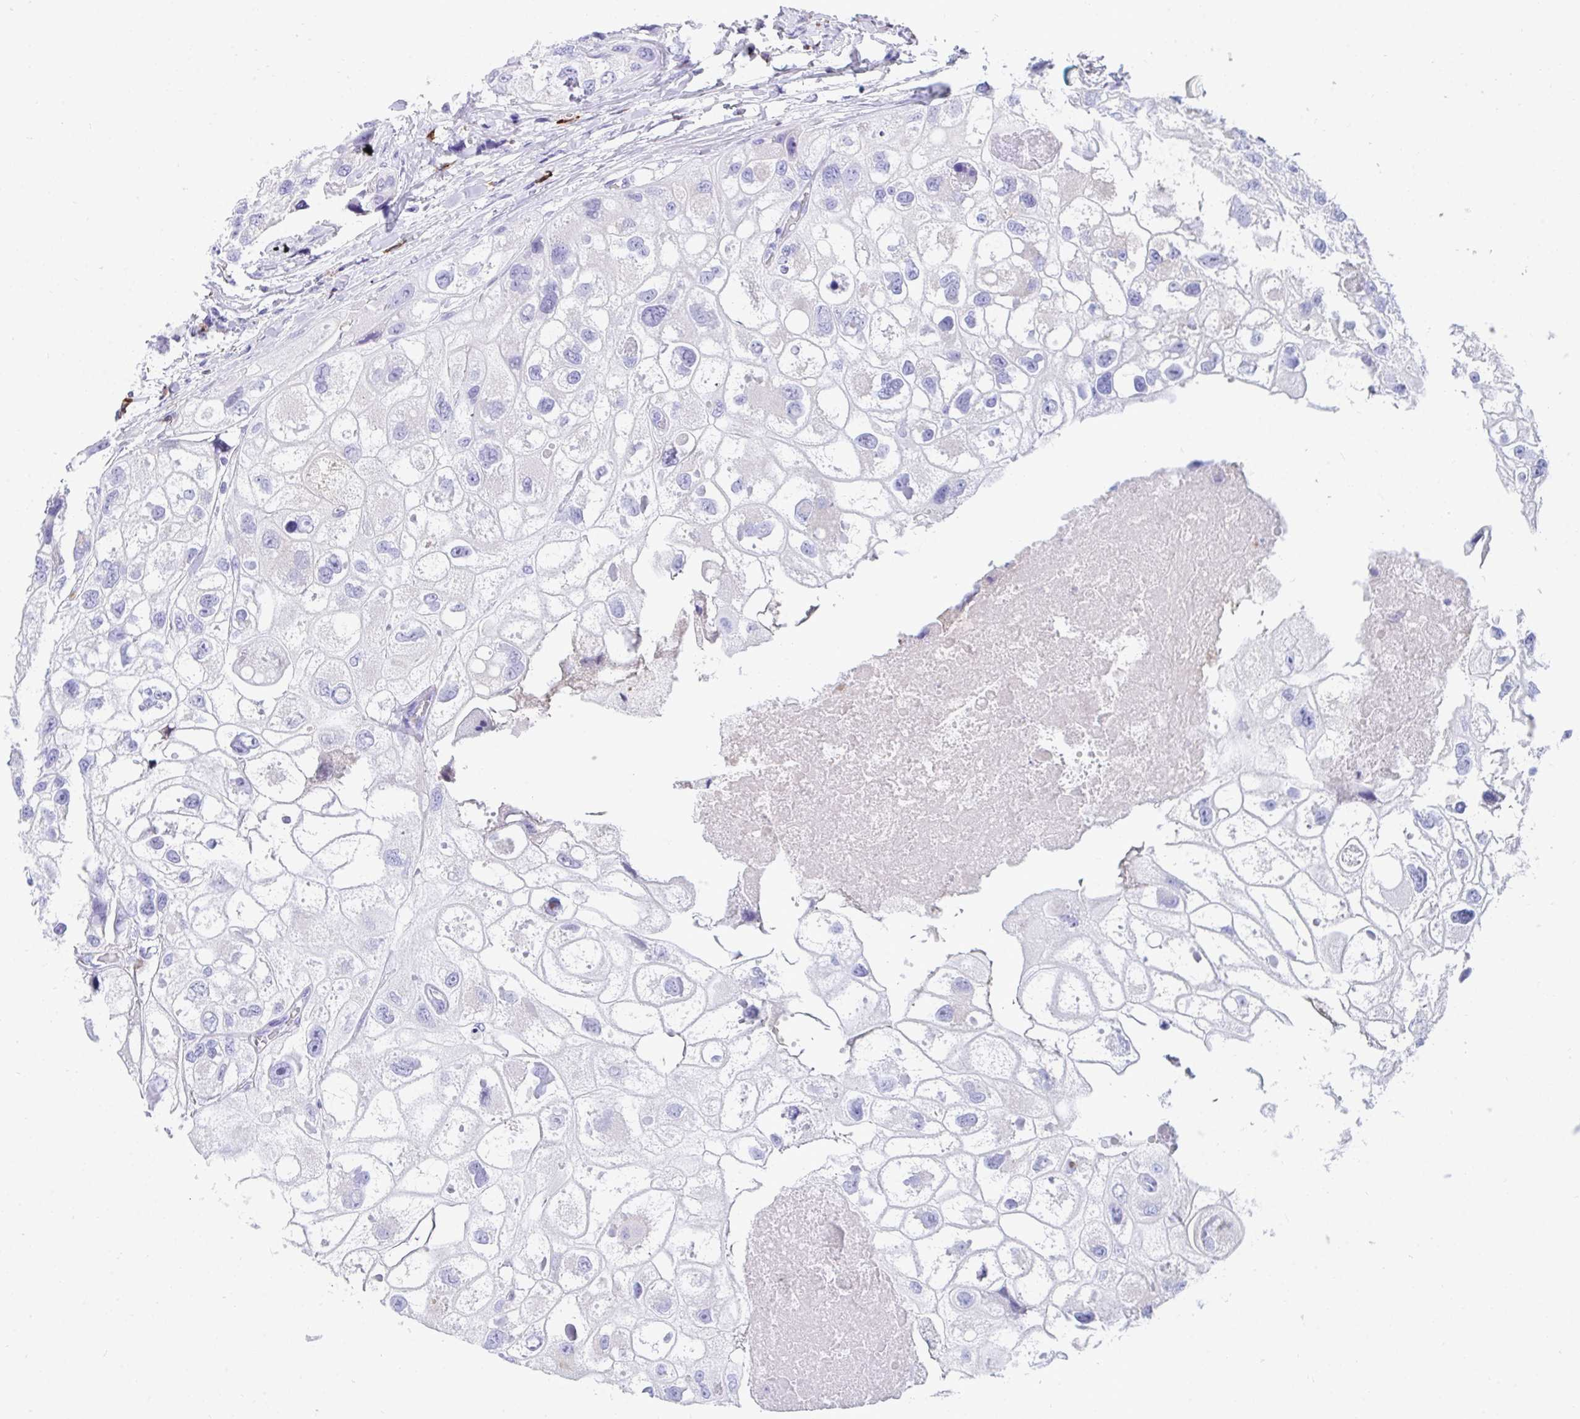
{"staining": {"intensity": "negative", "quantity": "none", "location": "none"}, "tissue": "urothelial cancer", "cell_type": "Tumor cells", "image_type": "cancer", "snomed": [{"axis": "morphology", "description": "Urothelial carcinoma, High grade"}, {"axis": "topography", "description": "Urinary bladder"}], "caption": "Immunohistochemistry (IHC) image of urothelial cancer stained for a protein (brown), which reveals no staining in tumor cells. Brightfield microscopy of immunohistochemistry stained with DAB (brown) and hematoxylin (blue), captured at high magnification.", "gene": "CD7", "patient": {"sex": "female", "age": 64}}